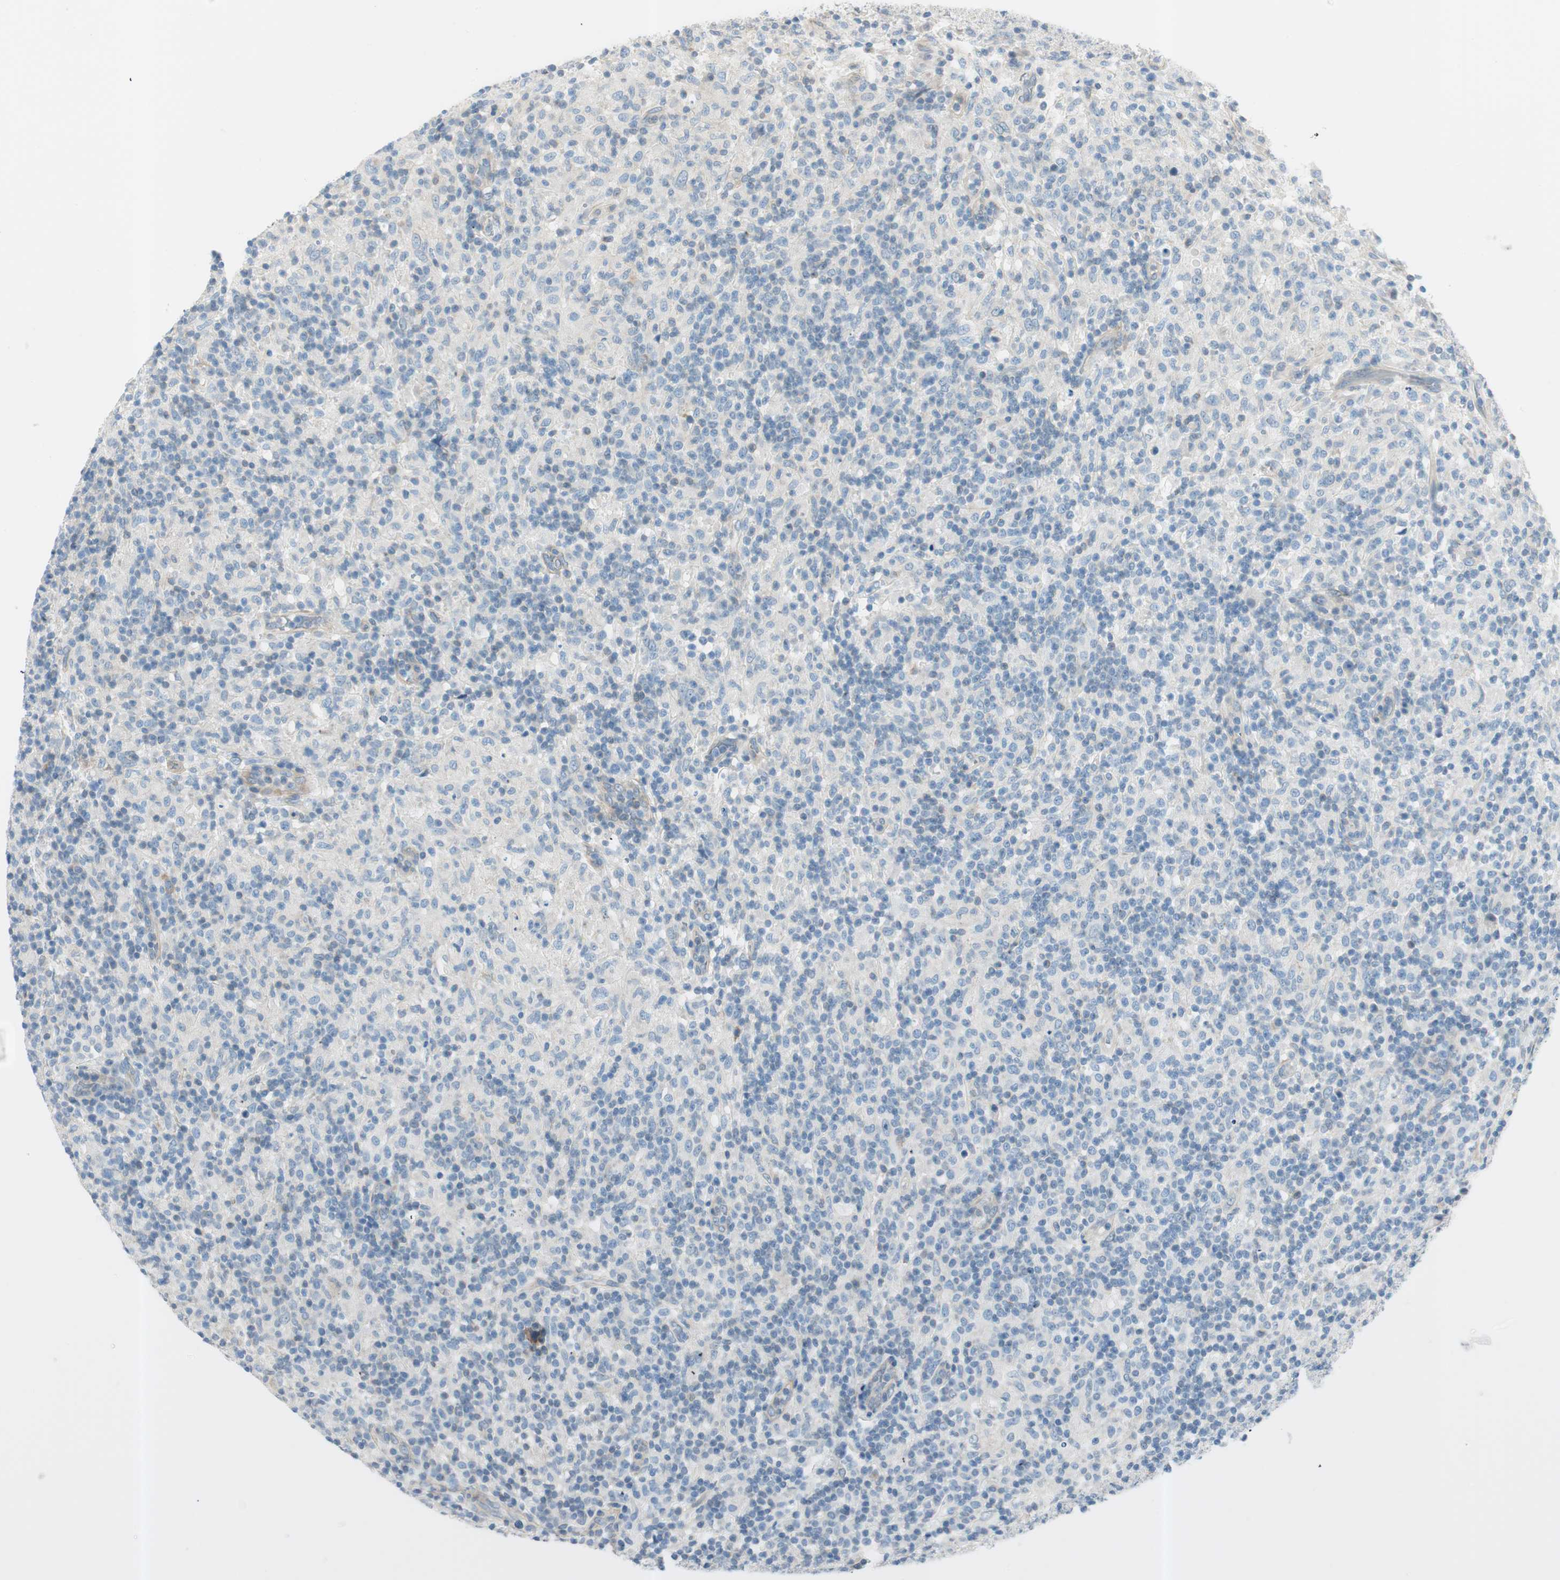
{"staining": {"intensity": "negative", "quantity": "none", "location": "none"}, "tissue": "lymphoma", "cell_type": "Tumor cells", "image_type": "cancer", "snomed": [{"axis": "morphology", "description": "Hodgkin's disease, NOS"}, {"axis": "topography", "description": "Lymph node"}], "caption": "Immunohistochemistry histopathology image of neoplastic tissue: human Hodgkin's disease stained with DAB (3,3'-diaminobenzidine) displays no significant protein expression in tumor cells.", "gene": "CDK3", "patient": {"sex": "male", "age": 70}}